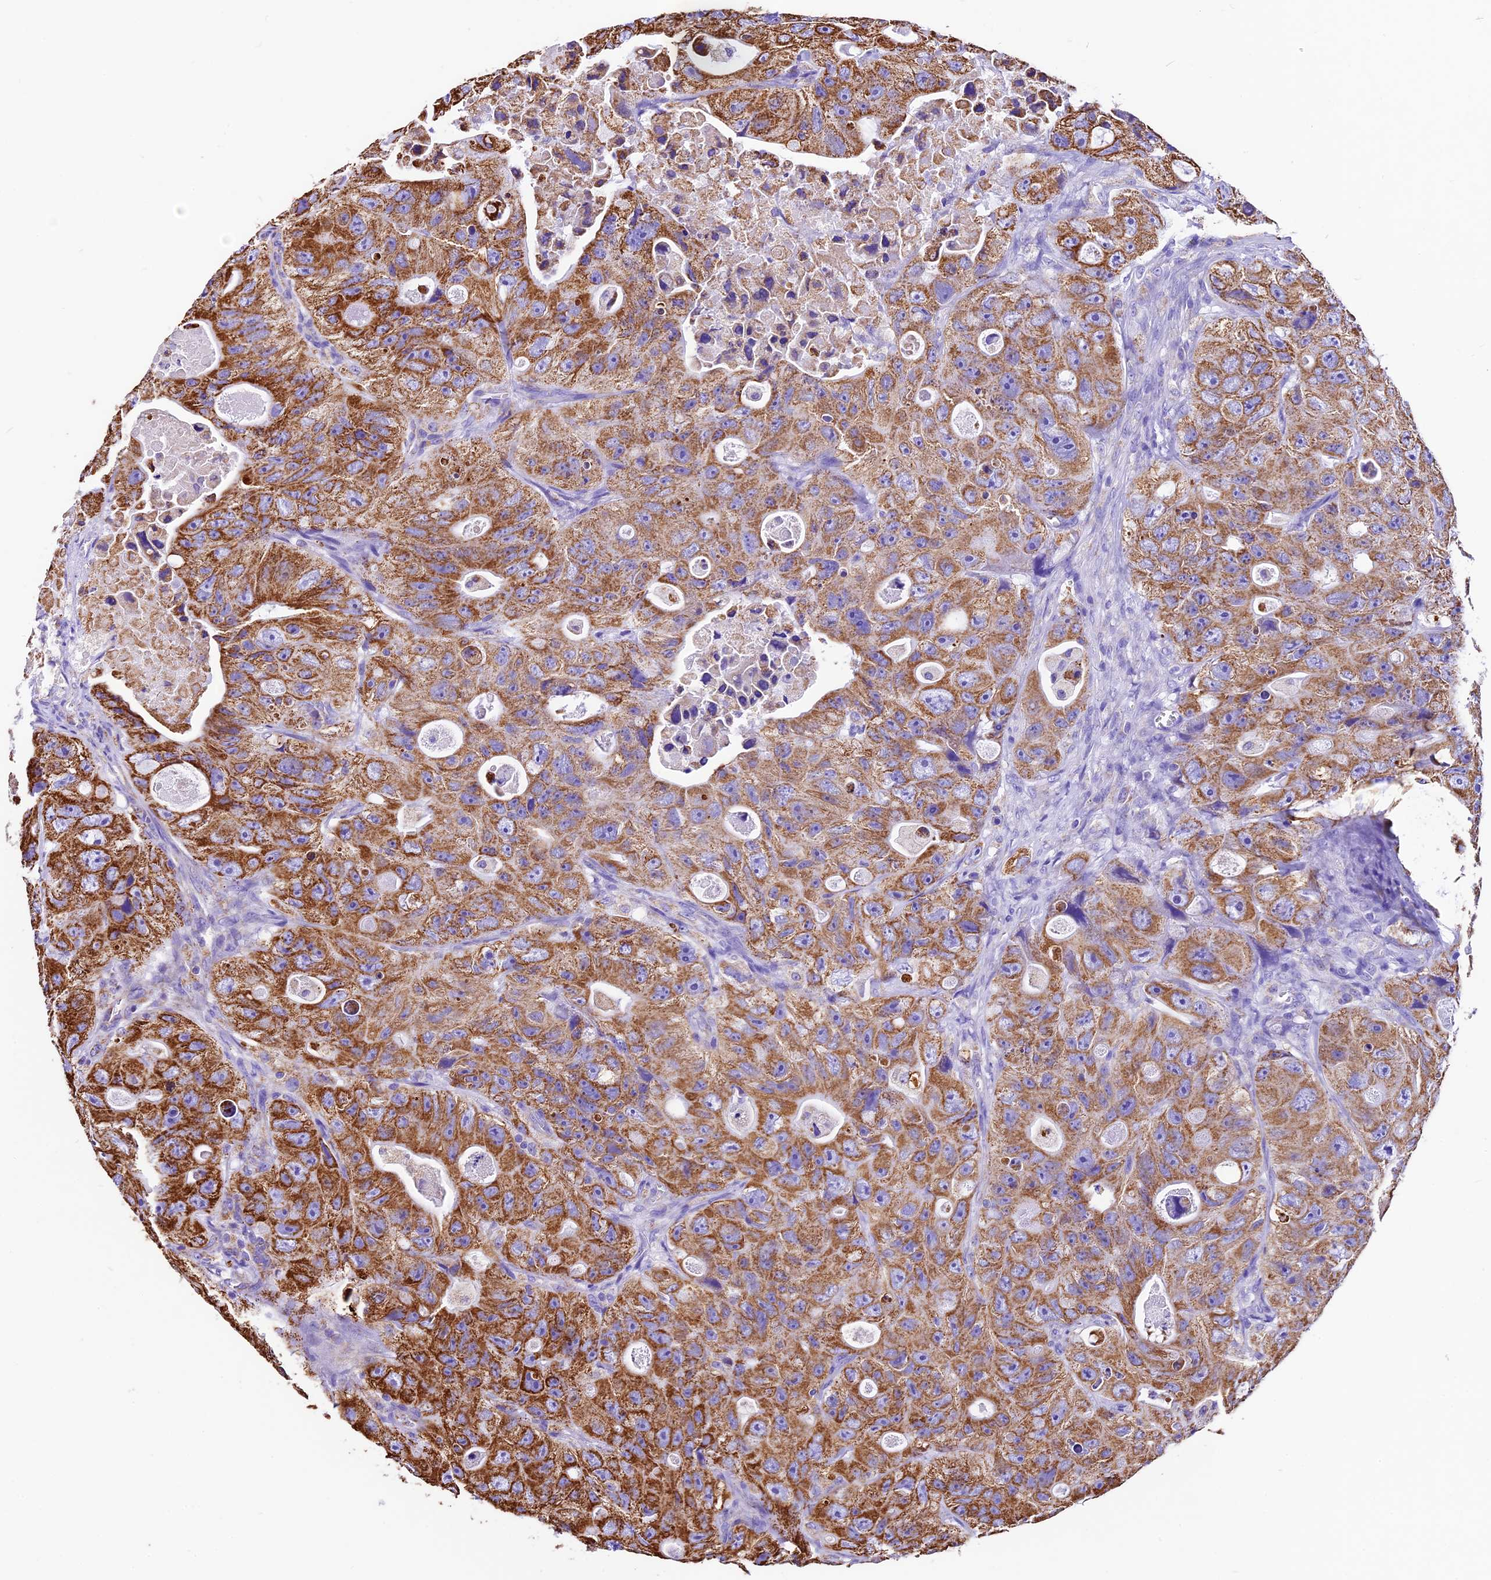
{"staining": {"intensity": "strong", "quantity": ">75%", "location": "cytoplasmic/membranous"}, "tissue": "colorectal cancer", "cell_type": "Tumor cells", "image_type": "cancer", "snomed": [{"axis": "morphology", "description": "Adenocarcinoma, NOS"}, {"axis": "topography", "description": "Colon"}], "caption": "Colorectal cancer (adenocarcinoma) tissue shows strong cytoplasmic/membranous positivity in approximately >75% of tumor cells, visualized by immunohistochemistry.", "gene": "DCAF5", "patient": {"sex": "female", "age": 46}}